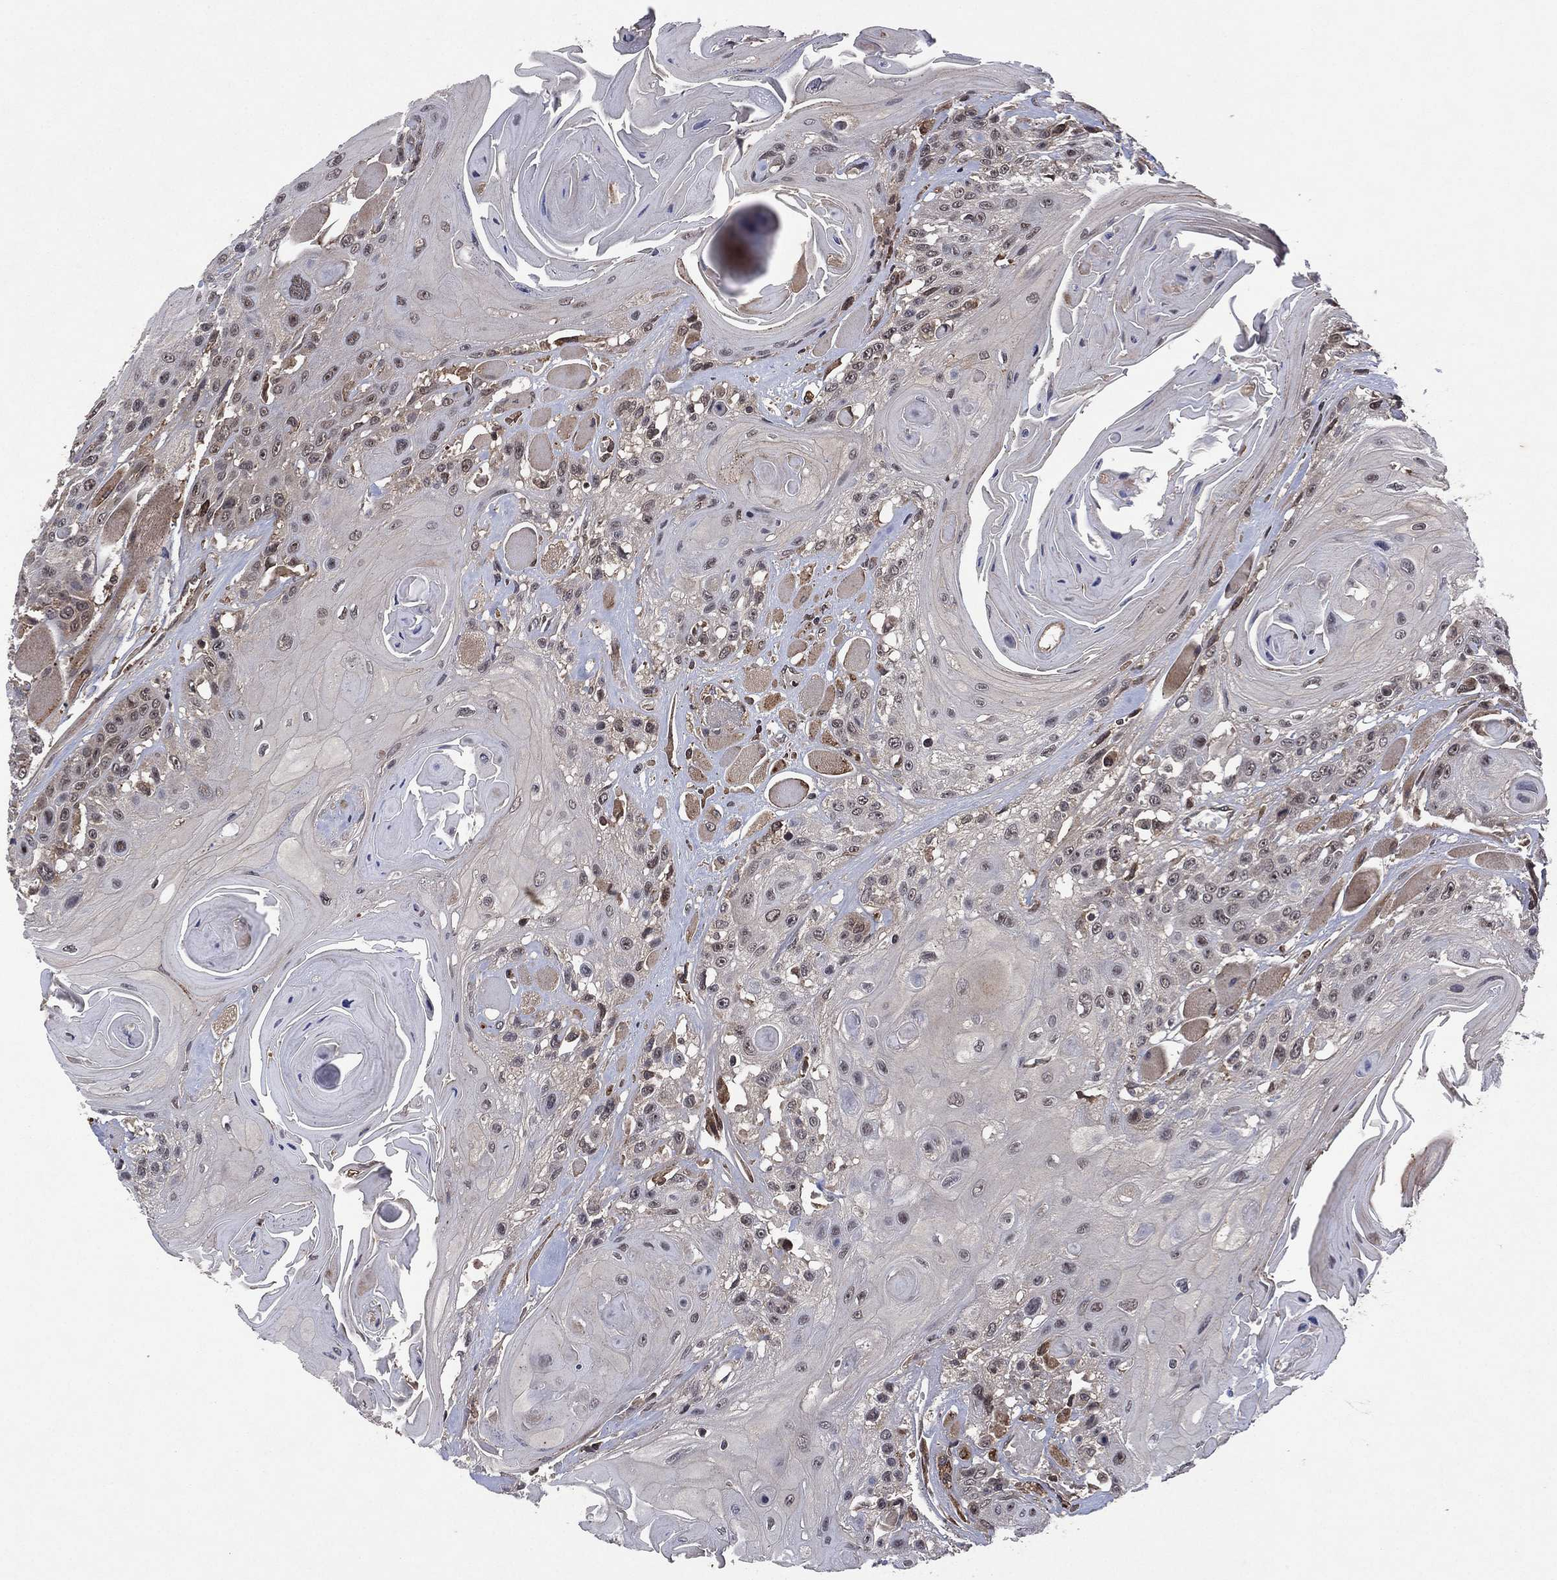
{"staining": {"intensity": "negative", "quantity": "none", "location": "none"}, "tissue": "head and neck cancer", "cell_type": "Tumor cells", "image_type": "cancer", "snomed": [{"axis": "morphology", "description": "Squamous cell carcinoma, NOS"}, {"axis": "topography", "description": "Head-Neck"}], "caption": "Protein analysis of head and neck cancer (squamous cell carcinoma) exhibits no significant staining in tumor cells.", "gene": "ATG4B", "patient": {"sex": "female", "age": 59}}